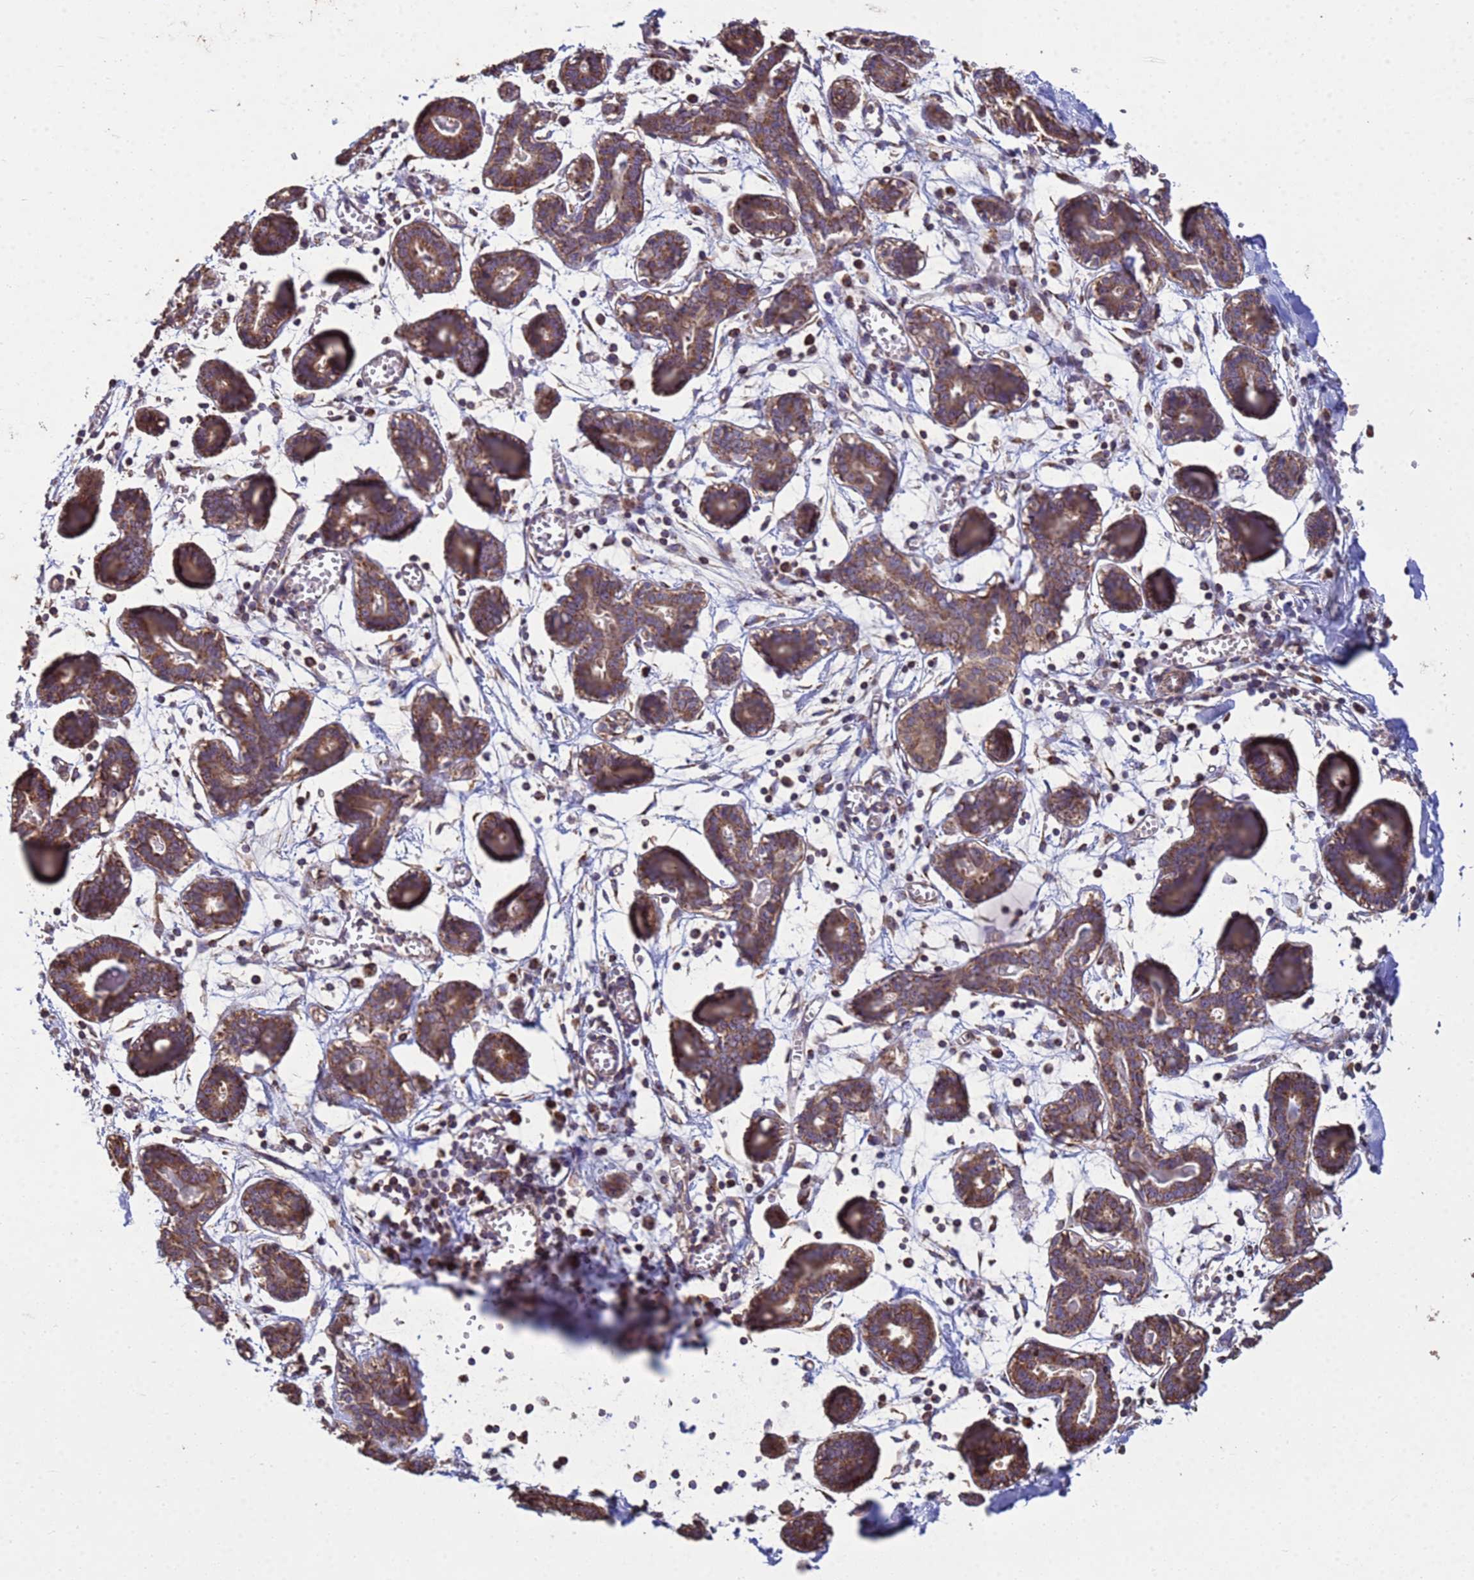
{"staining": {"intensity": "weak", "quantity": "<25%", "location": "cytoplasmic/membranous"}, "tissue": "breast", "cell_type": "Adipocytes", "image_type": "normal", "snomed": [{"axis": "morphology", "description": "Normal tissue, NOS"}, {"axis": "topography", "description": "Breast"}], "caption": "Micrograph shows no protein expression in adipocytes of normal breast. The staining is performed using DAB (3,3'-diaminobenzidine) brown chromogen with nuclei counter-stained in using hematoxylin.", "gene": "P2RX7", "patient": {"sex": "female", "age": 27}}